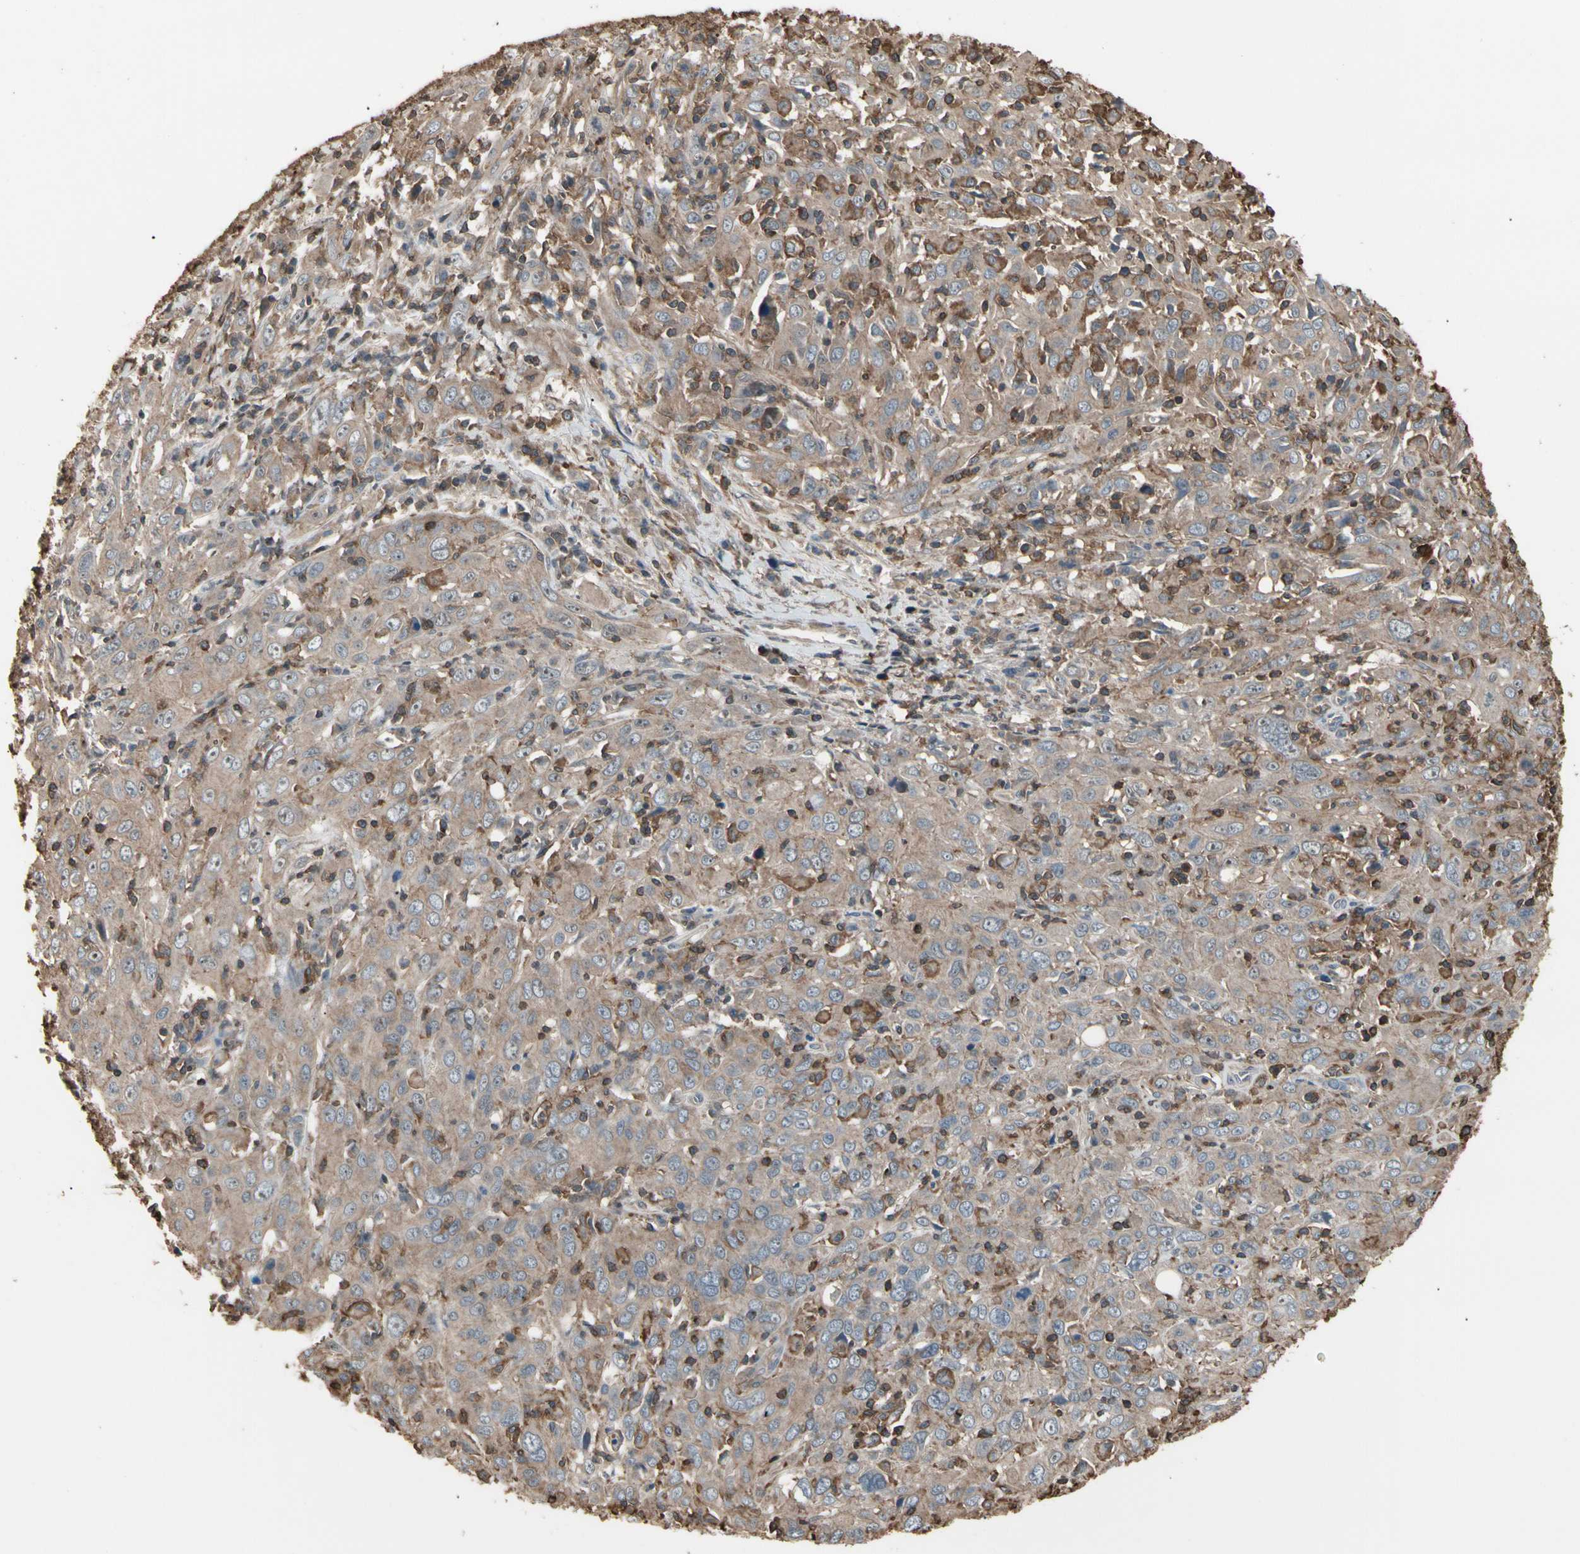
{"staining": {"intensity": "weak", "quantity": ">75%", "location": "cytoplasmic/membranous"}, "tissue": "cervical cancer", "cell_type": "Tumor cells", "image_type": "cancer", "snomed": [{"axis": "morphology", "description": "Squamous cell carcinoma, NOS"}, {"axis": "topography", "description": "Cervix"}], "caption": "IHC (DAB) staining of human cervical cancer (squamous cell carcinoma) exhibits weak cytoplasmic/membranous protein staining in about >75% of tumor cells. (IHC, brightfield microscopy, high magnification).", "gene": "MAPK13", "patient": {"sex": "female", "age": 46}}